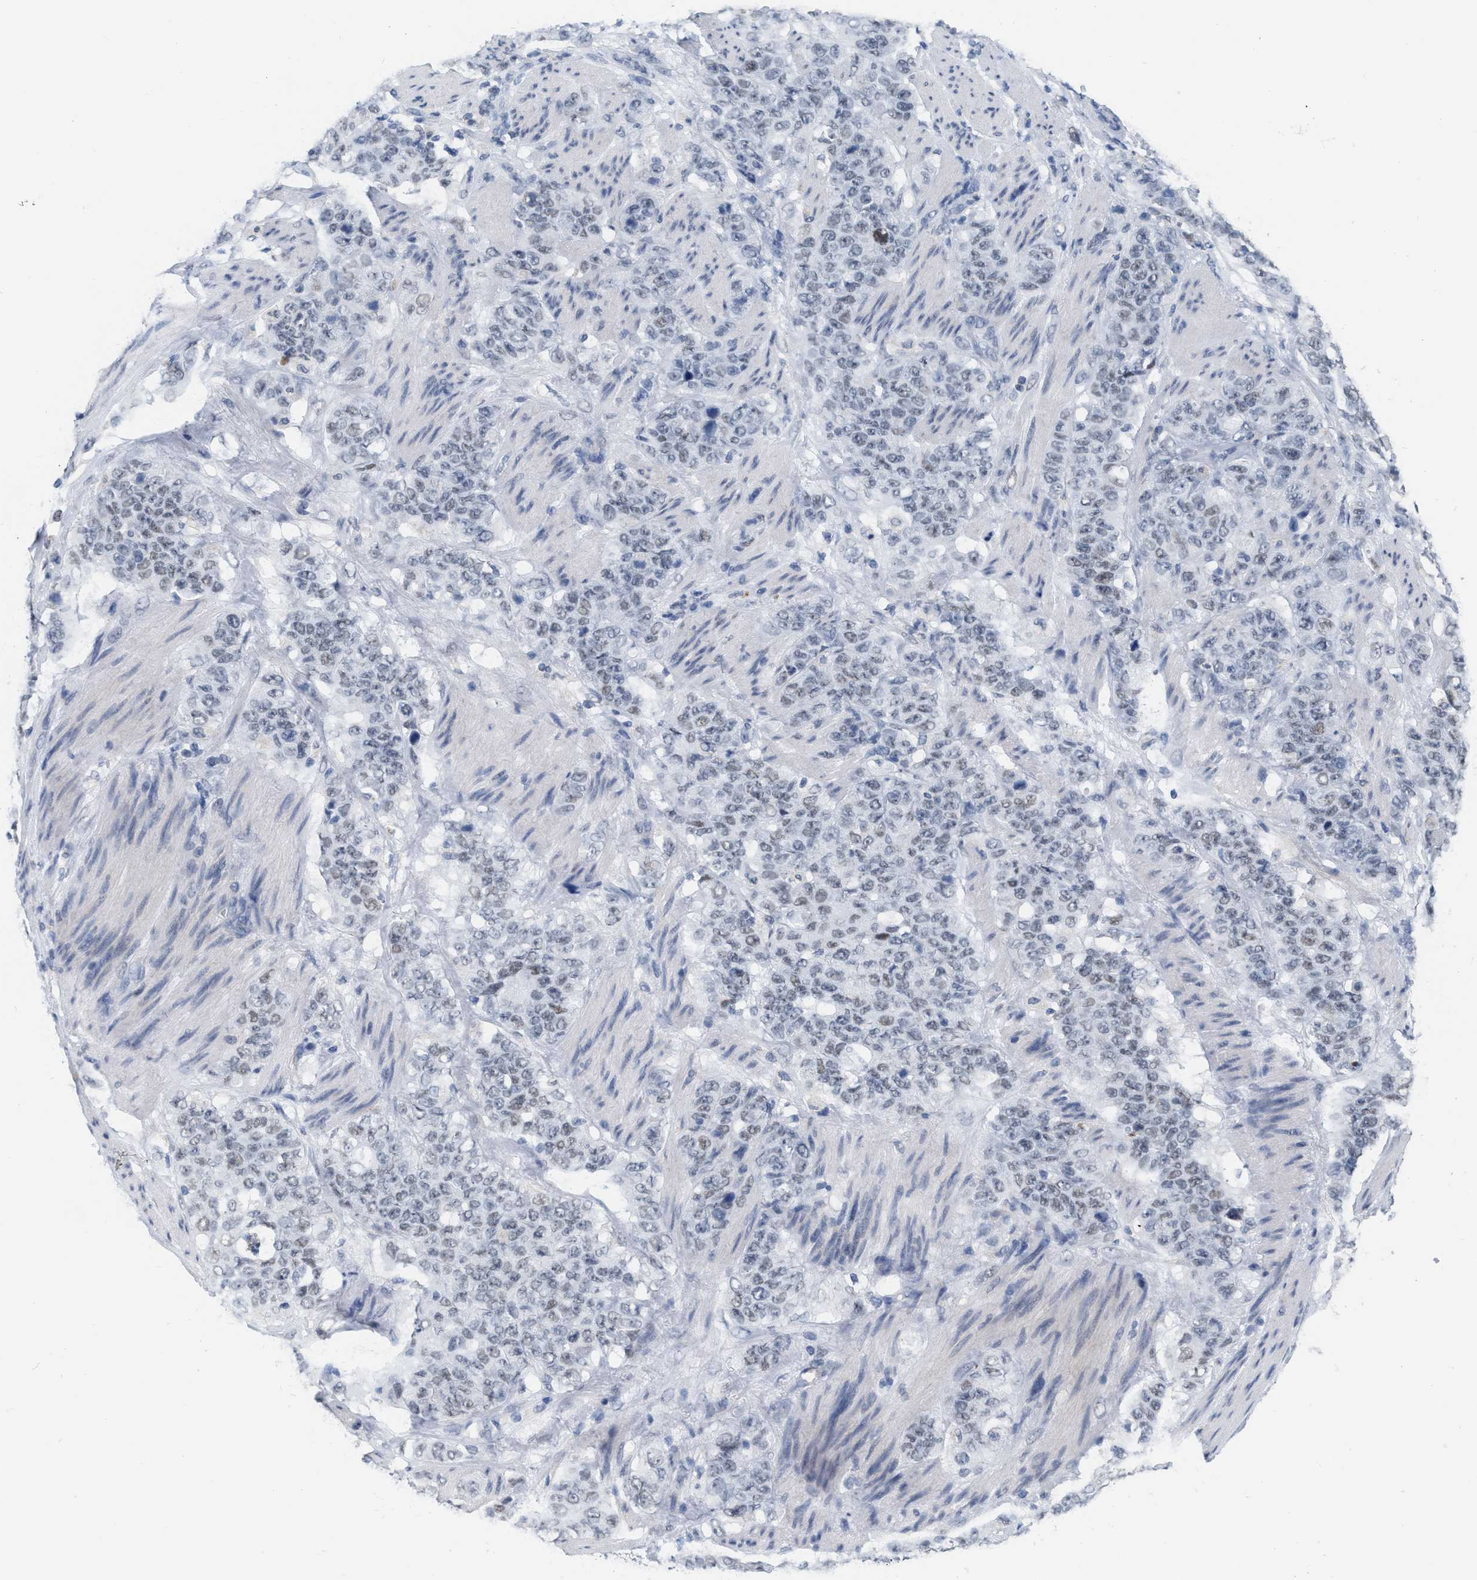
{"staining": {"intensity": "weak", "quantity": "25%-75%", "location": "nuclear"}, "tissue": "stomach cancer", "cell_type": "Tumor cells", "image_type": "cancer", "snomed": [{"axis": "morphology", "description": "Adenocarcinoma, NOS"}, {"axis": "topography", "description": "Stomach"}], "caption": "Human stomach cancer stained with a protein marker reveals weak staining in tumor cells.", "gene": "XIRP1", "patient": {"sex": "male", "age": 48}}